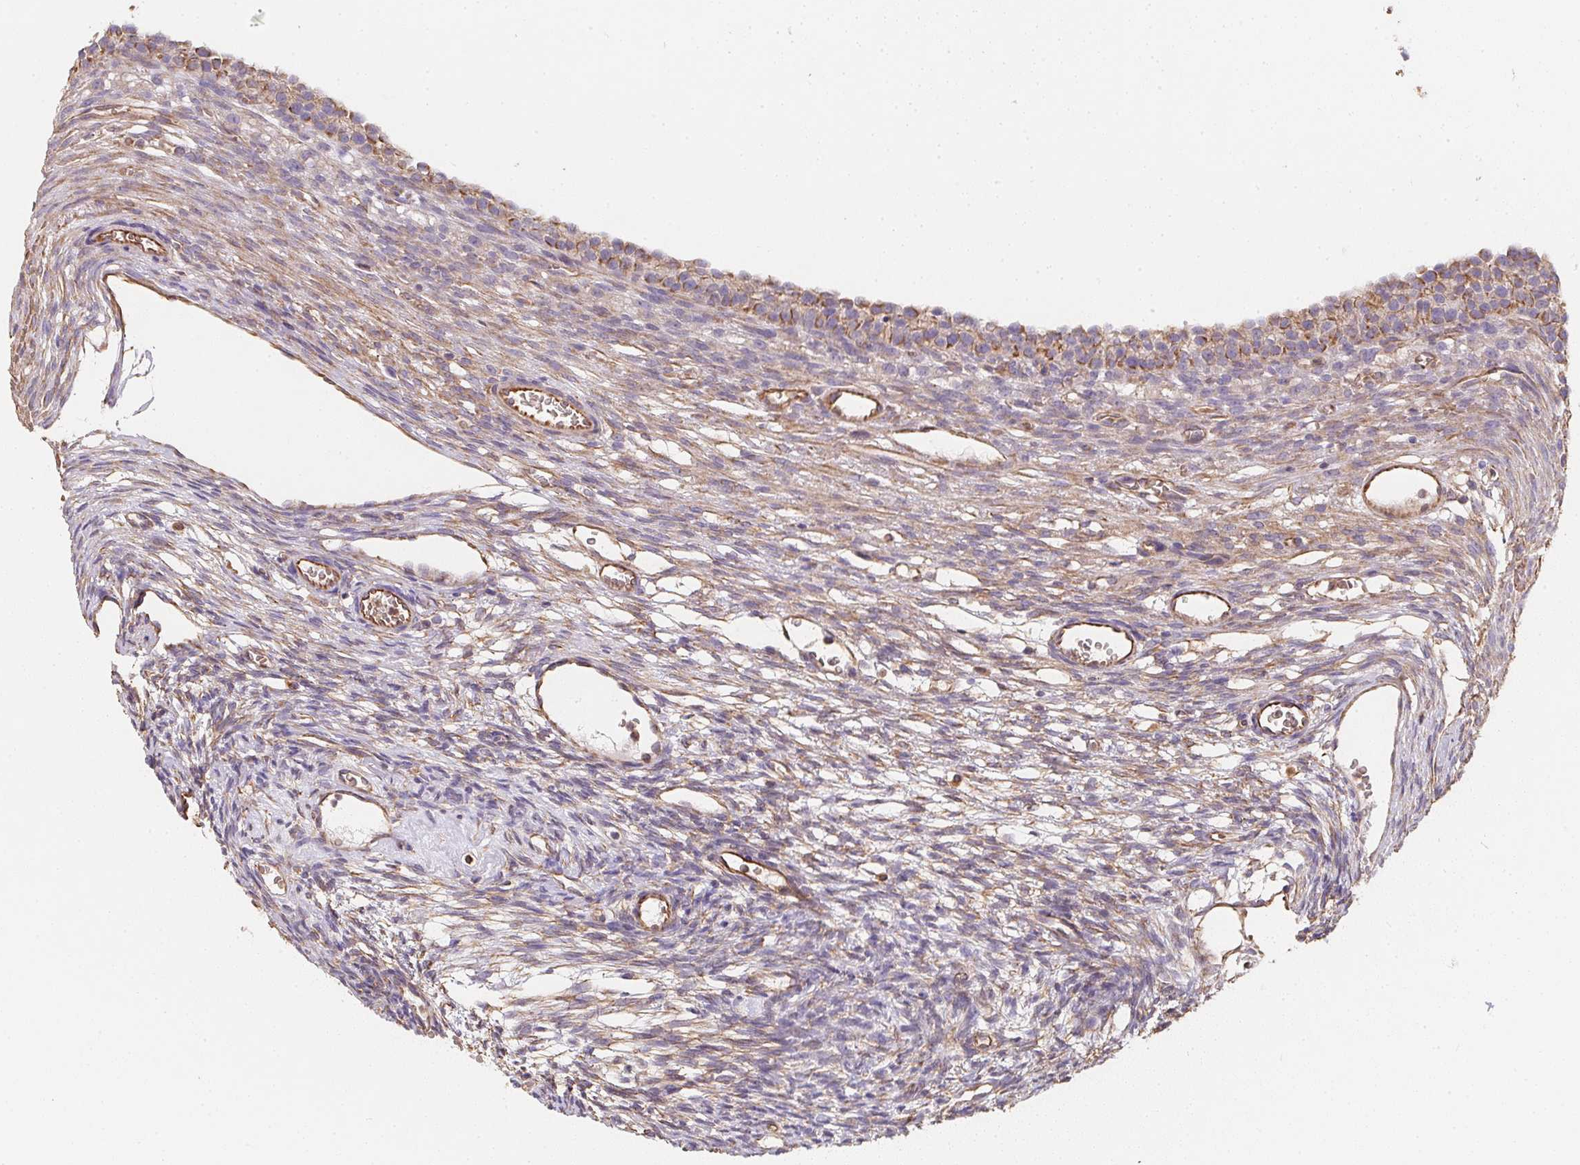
{"staining": {"intensity": "weak", "quantity": "25%-75%", "location": "cytoplasmic/membranous"}, "tissue": "ovary", "cell_type": "Ovarian stroma cells", "image_type": "normal", "snomed": [{"axis": "morphology", "description": "Normal tissue, NOS"}, {"axis": "topography", "description": "Ovary"}], "caption": "Protein expression analysis of benign ovary displays weak cytoplasmic/membranous positivity in approximately 25%-75% of ovarian stroma cells.", "gene": "TBKBP1", "patient": {"sex": "female", "age": 34}}